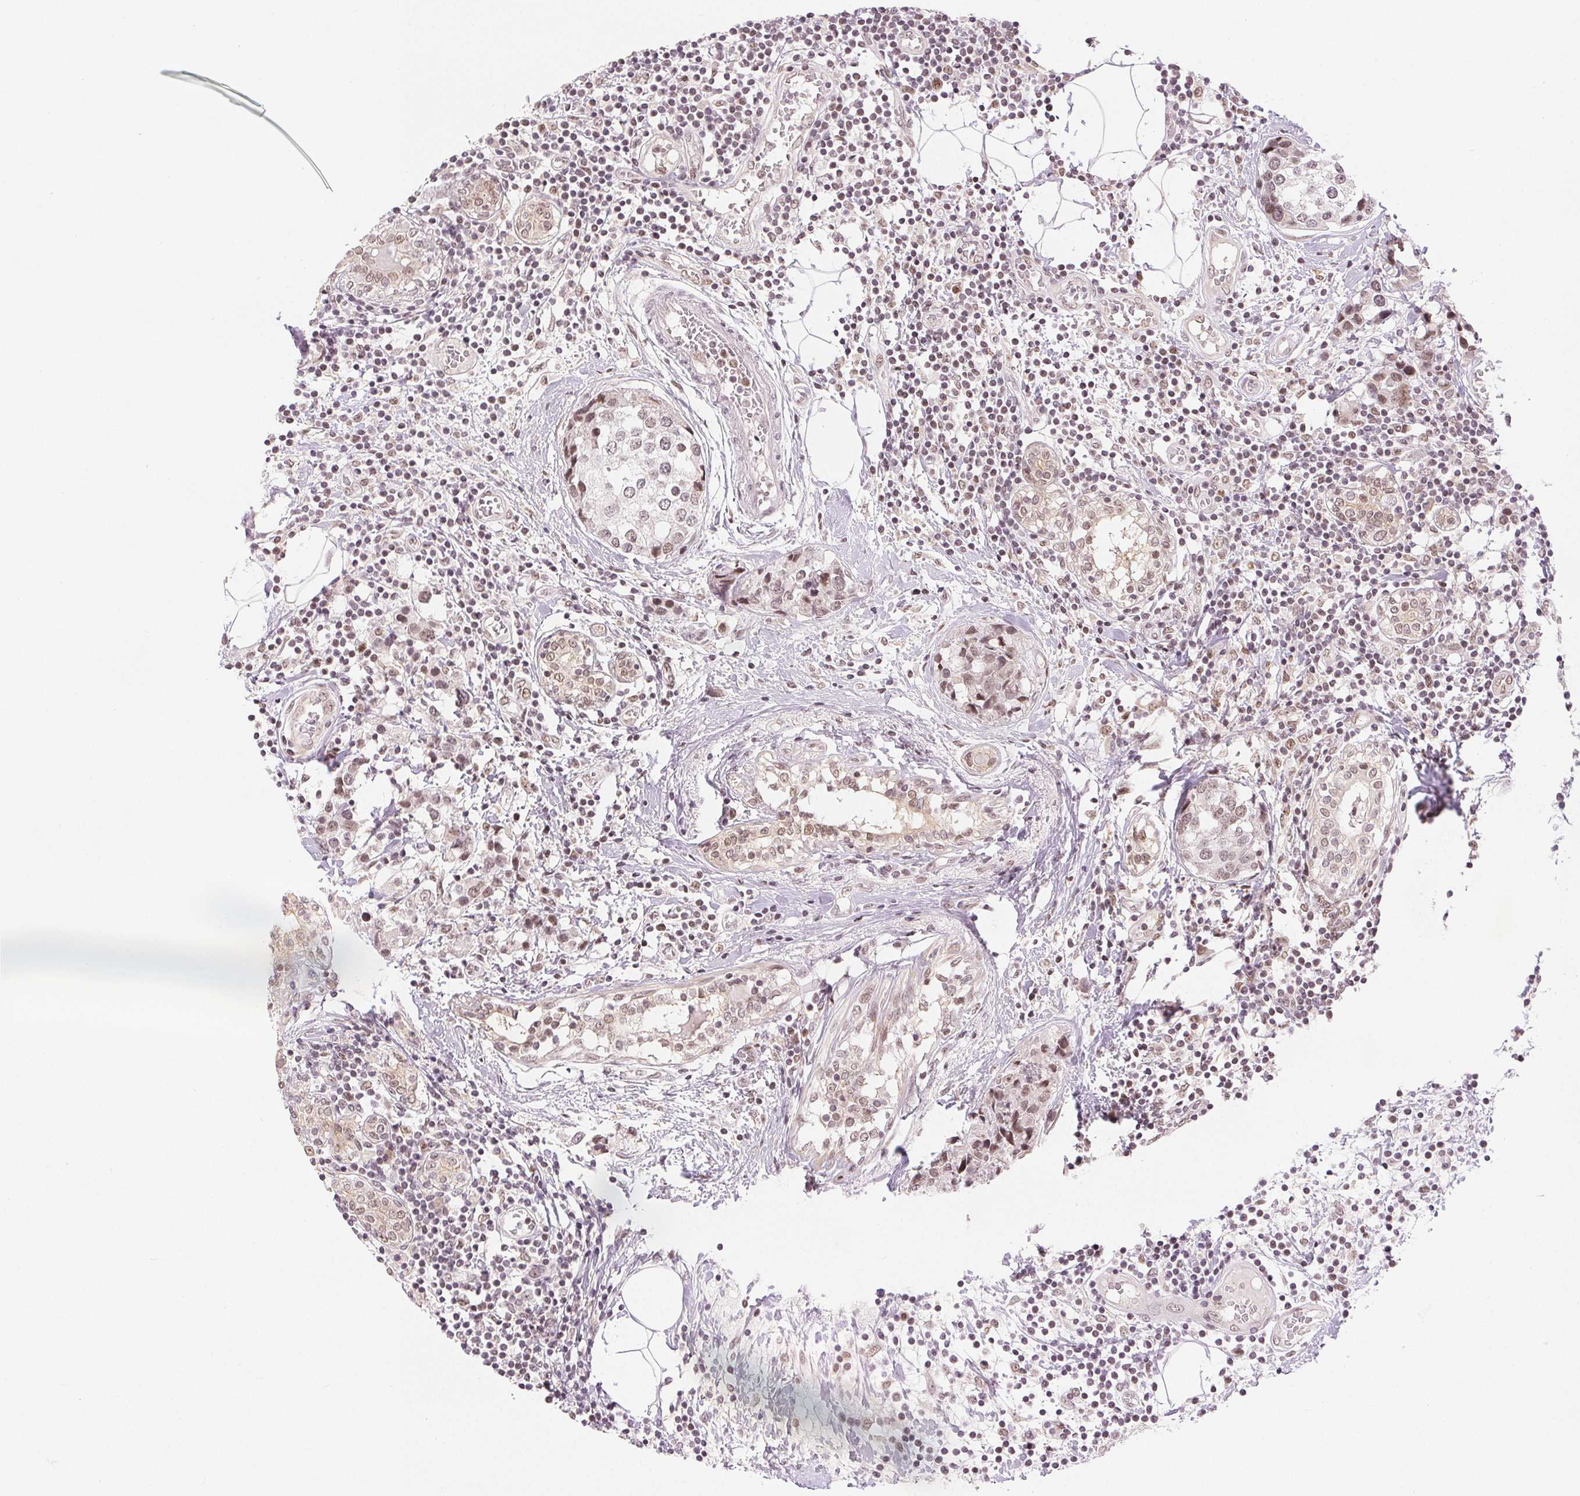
{"staining": {"intensity": "weak", "quantity": ">75%", "location": "nuclear"}, "tissue": "breast cancer", "cell_type": "Tumor cells", "image_type": "cancer", "snomed": [{"axis": "morphology", "description": "Lobular carcinoma"}, {"axis": "topography", "description": "Breast"}], "caption": "Protein staining shows weak nuclear staining in approximately >75% of tumor cells in breast cancer.", "gene": "DEK", "patient": {"sex": "female", "age": 59}}